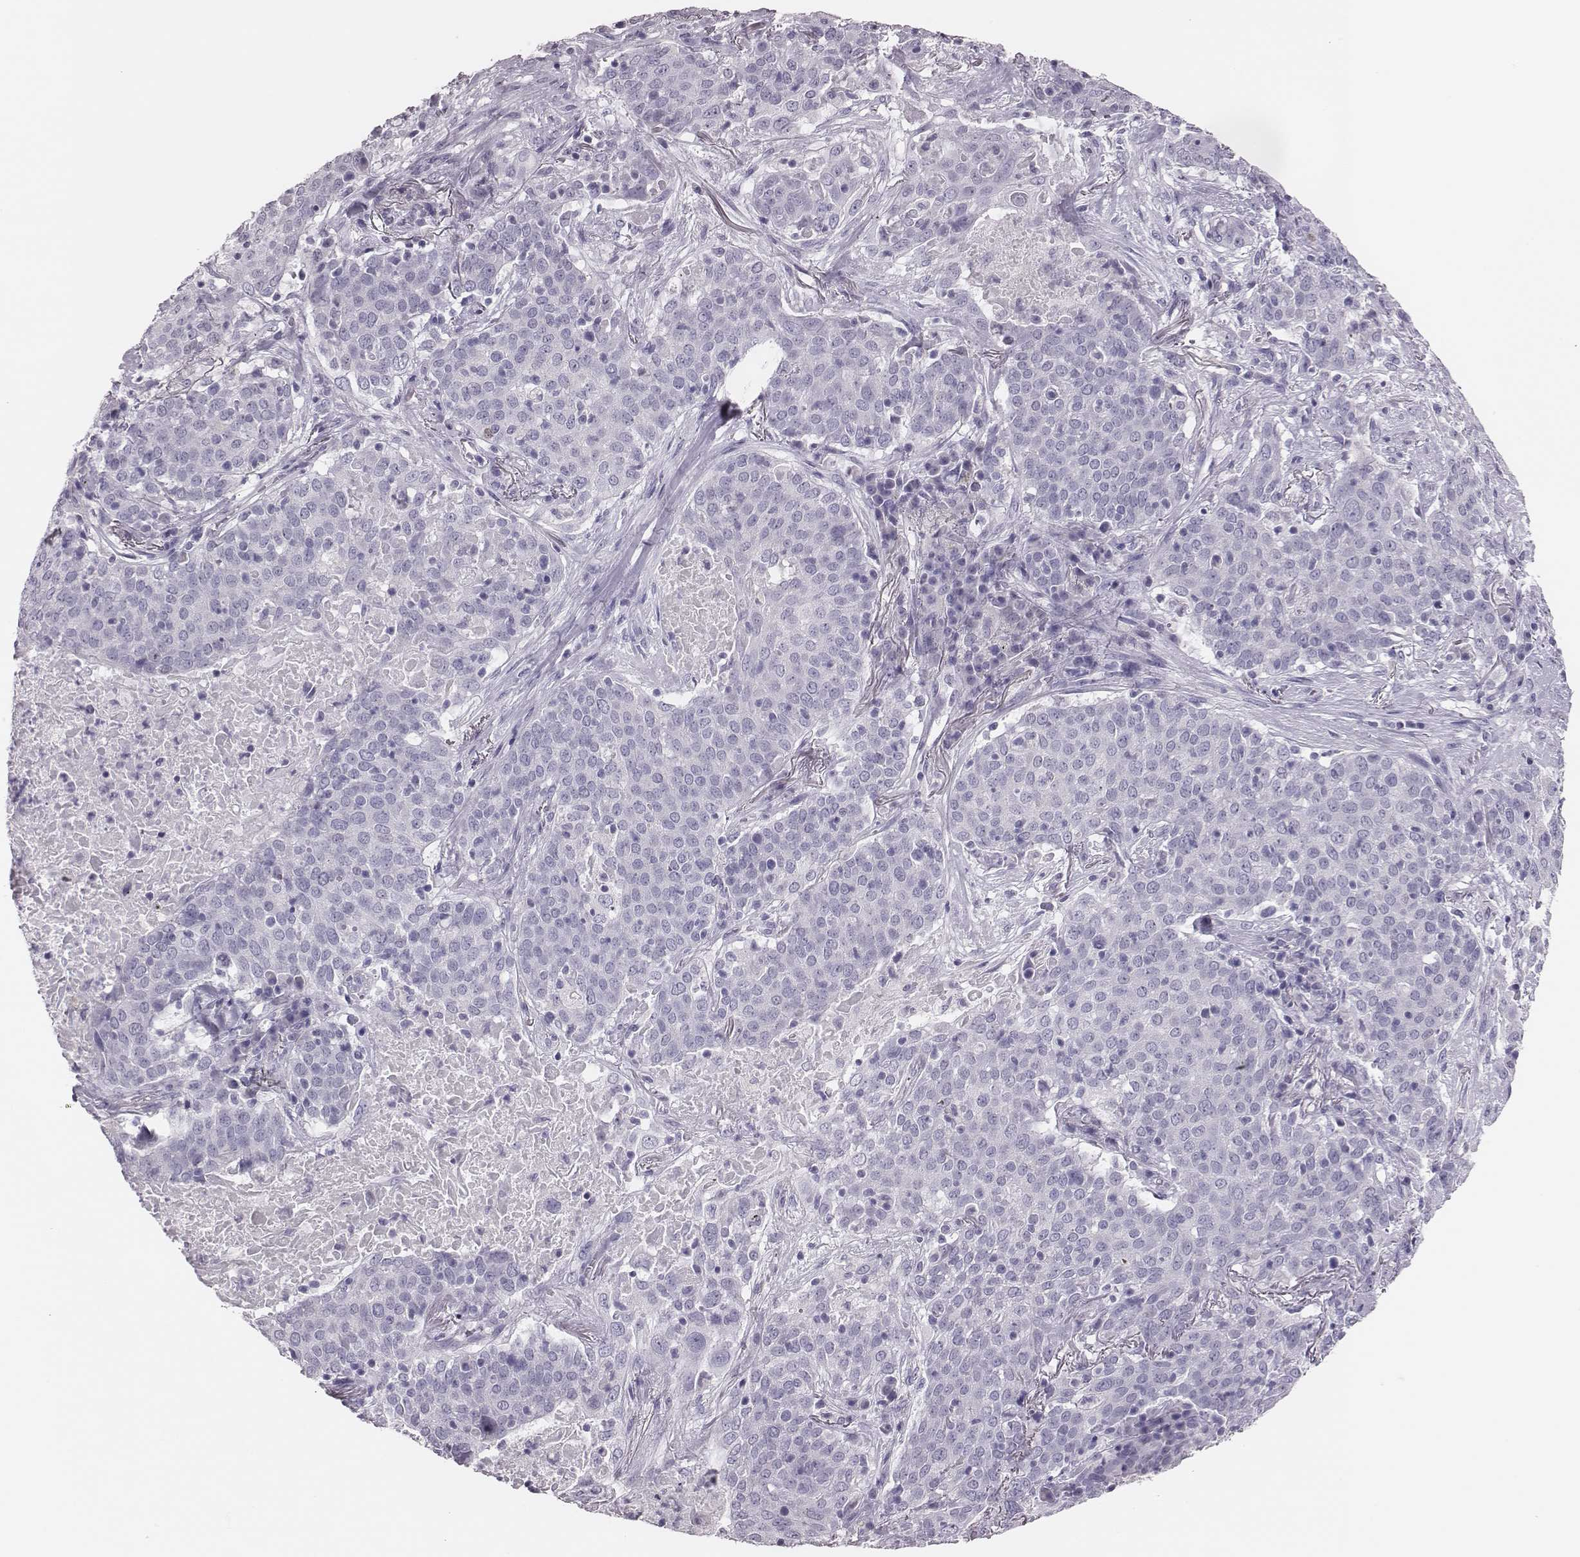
{"staining": {"intensity": "negative", "quantity": "none", "location": "none"}, "tissue": "lung cancer", "cell_type": "Tumor cells", "image_type": "cancer", "snomed": [{"axis": "morphology", "description": "Squamous cell carcinoma, NOS"}, {"axis": "topography", "description": "Lung"}], "caption": "IHC histopathology image of neoplastic tissue: squamous cell carcinoma (lung) stained with DAB displays no significant protein staining in tumor cells.", "gene": "H1-6", "patient": {"sex": "male", "age": 82}}